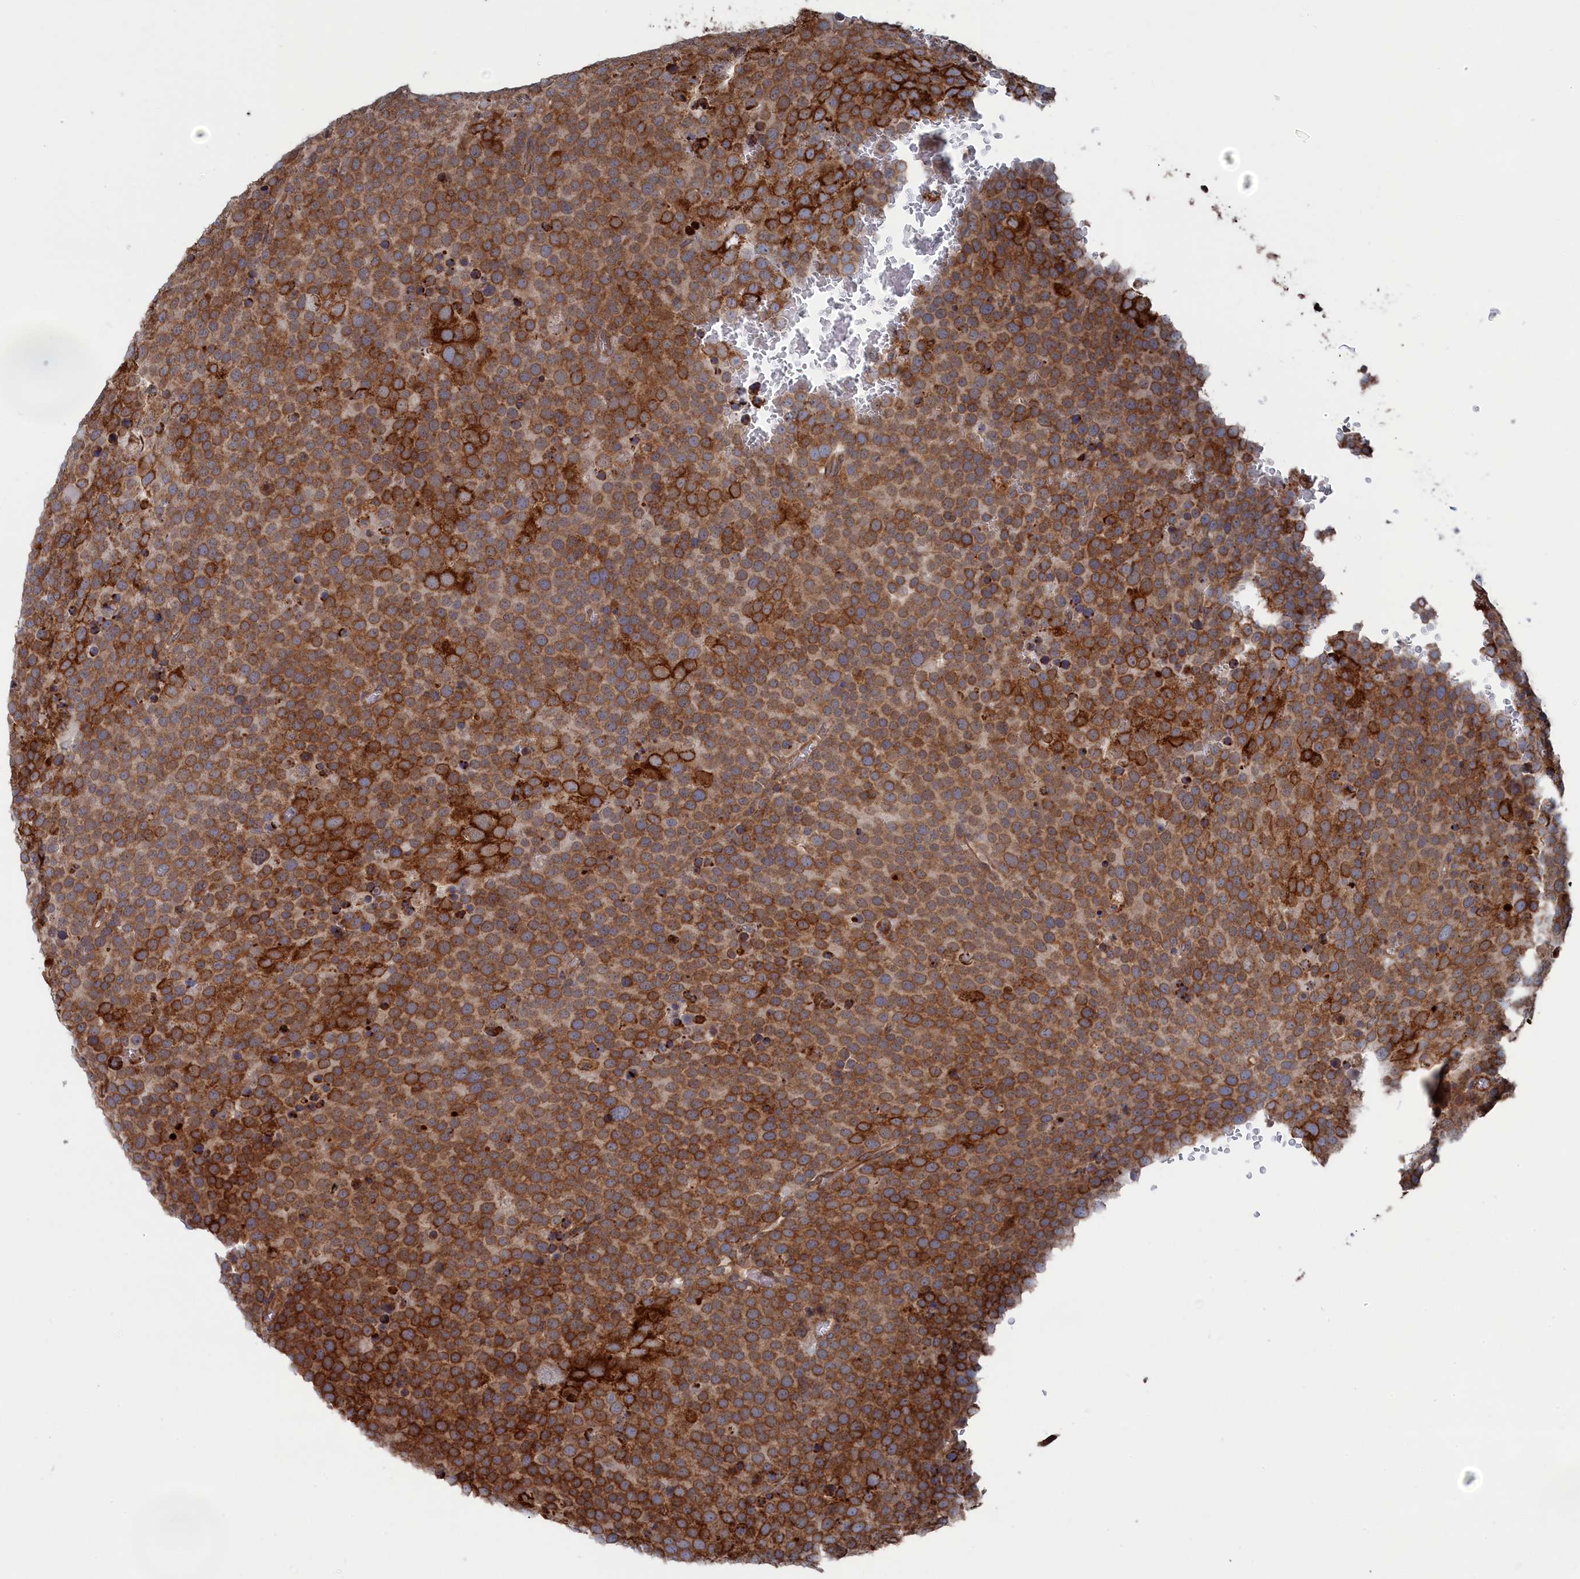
{"staining": {"intensity": "moderate", "quantity": ">75%", "location": "cytoplasmic/membranous"}, "tissue": "testis cancer", "cell_type": "Tumor cells", "image_type": "cancer", "snomed": [{"axis": "morphology", "description": "Seminoma, NOS"}, {"axis": "topography", "description": "Testis"}], "caption": "High-power microscopy captured an immunohistochemistry (IHC) micrograph of seminoma (testis), revealing moderate cytoplasmic/membranous expression in approximately >75% of tumor cells.", "gene": "BPIFB6", "patient": {"sex": "male", "age": 71}}